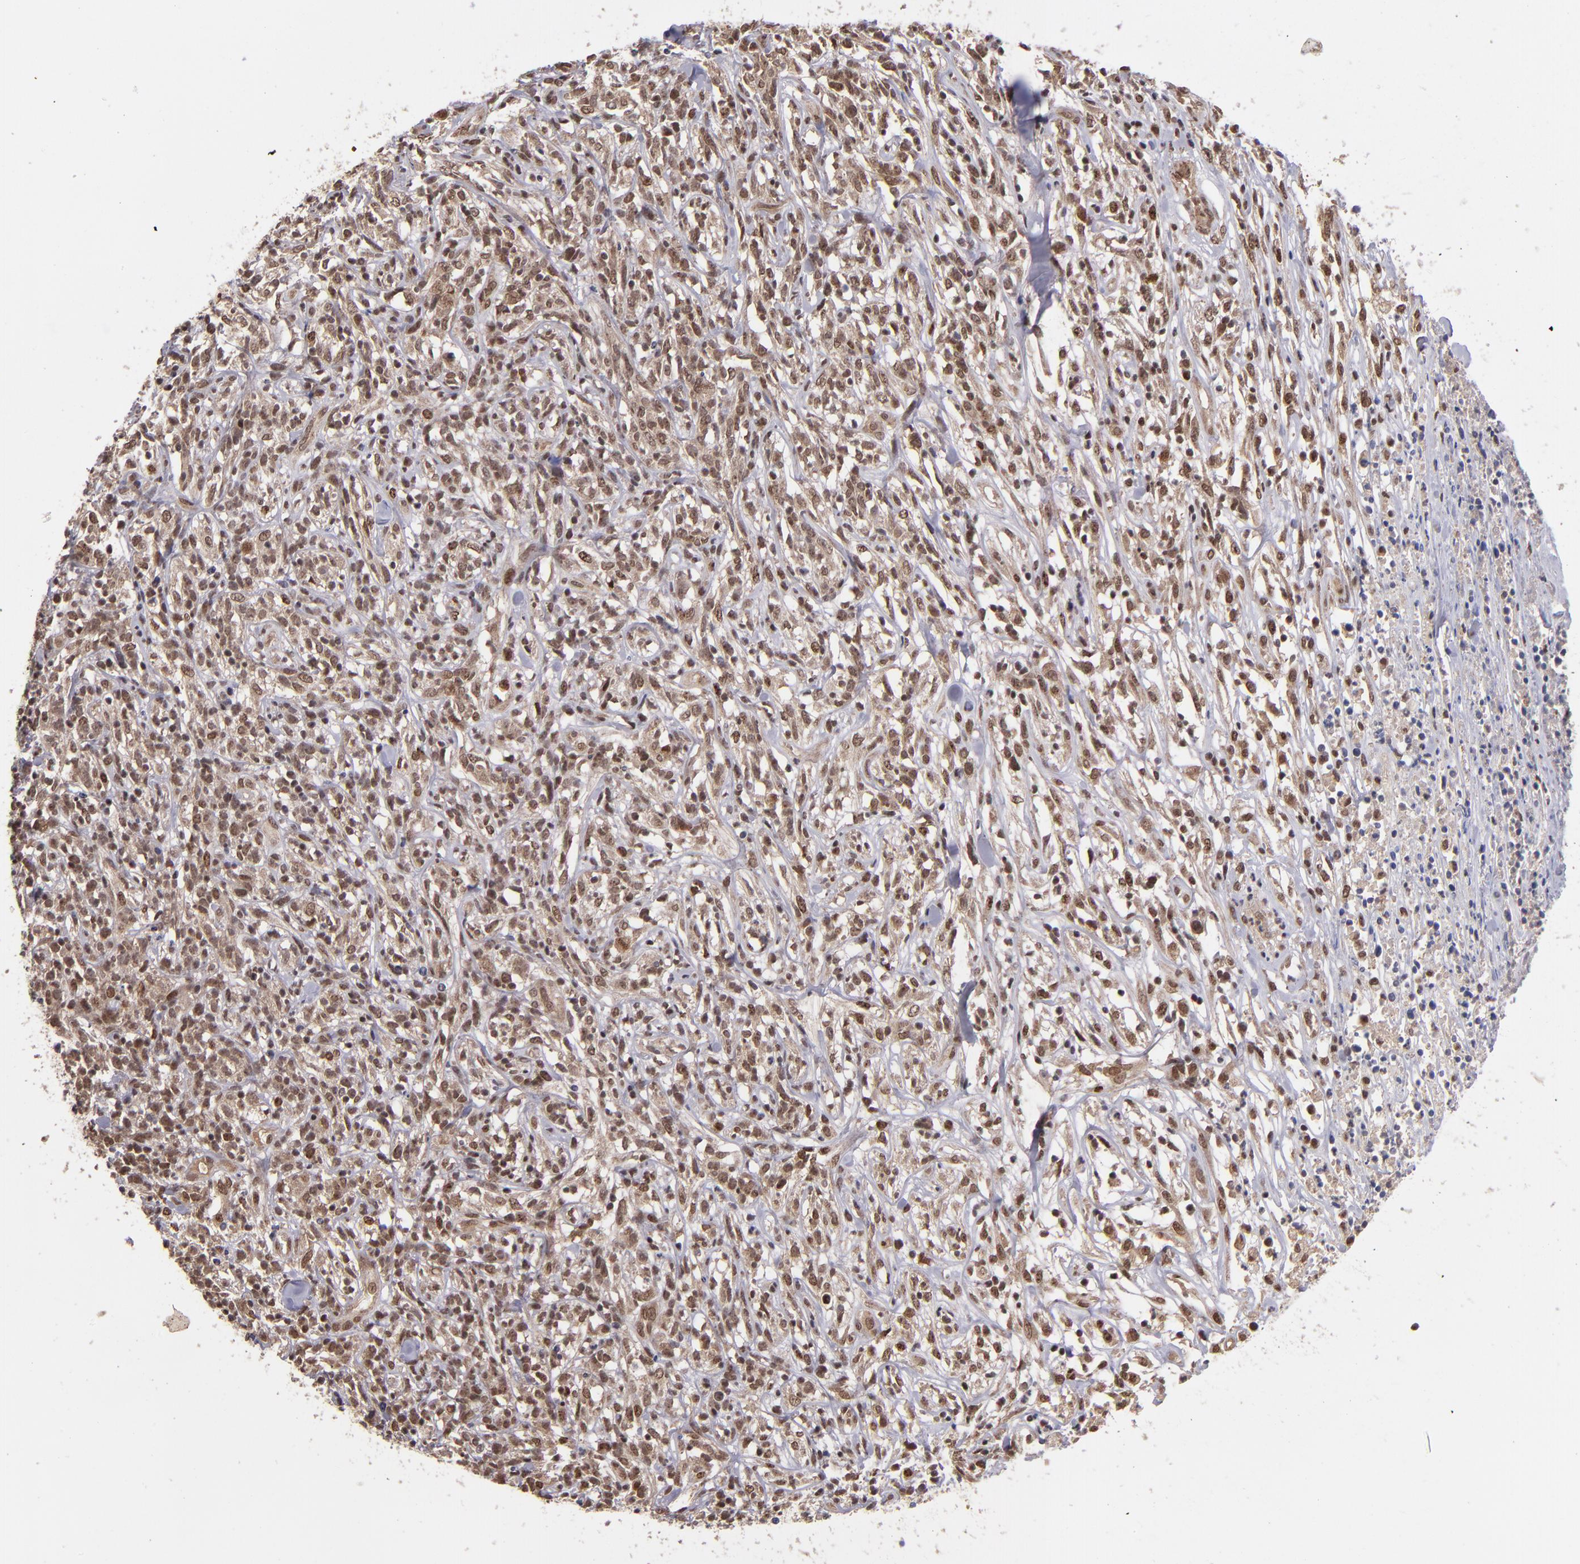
{"staining": {"intensity": "moderate", "quantity": ">75%", "location": "nuclear"}, "tissue": "lymphoma", "cell_type": "Tumor cells", "image_type": "cancer", "snomed": [{"axis": "morphology", "description": "Malignant lymphoma, non-Hodgkin's type, High grade"}, {"axis": "topography", "description": "Lymph node"}], "caption": "Protein analysis of lymphoma tissue reveals moderate nuclear positivity in approximately >75% of tumor cells.", "gene": "ABHD12B", "patient": {"sex": "female", "age": 73}}